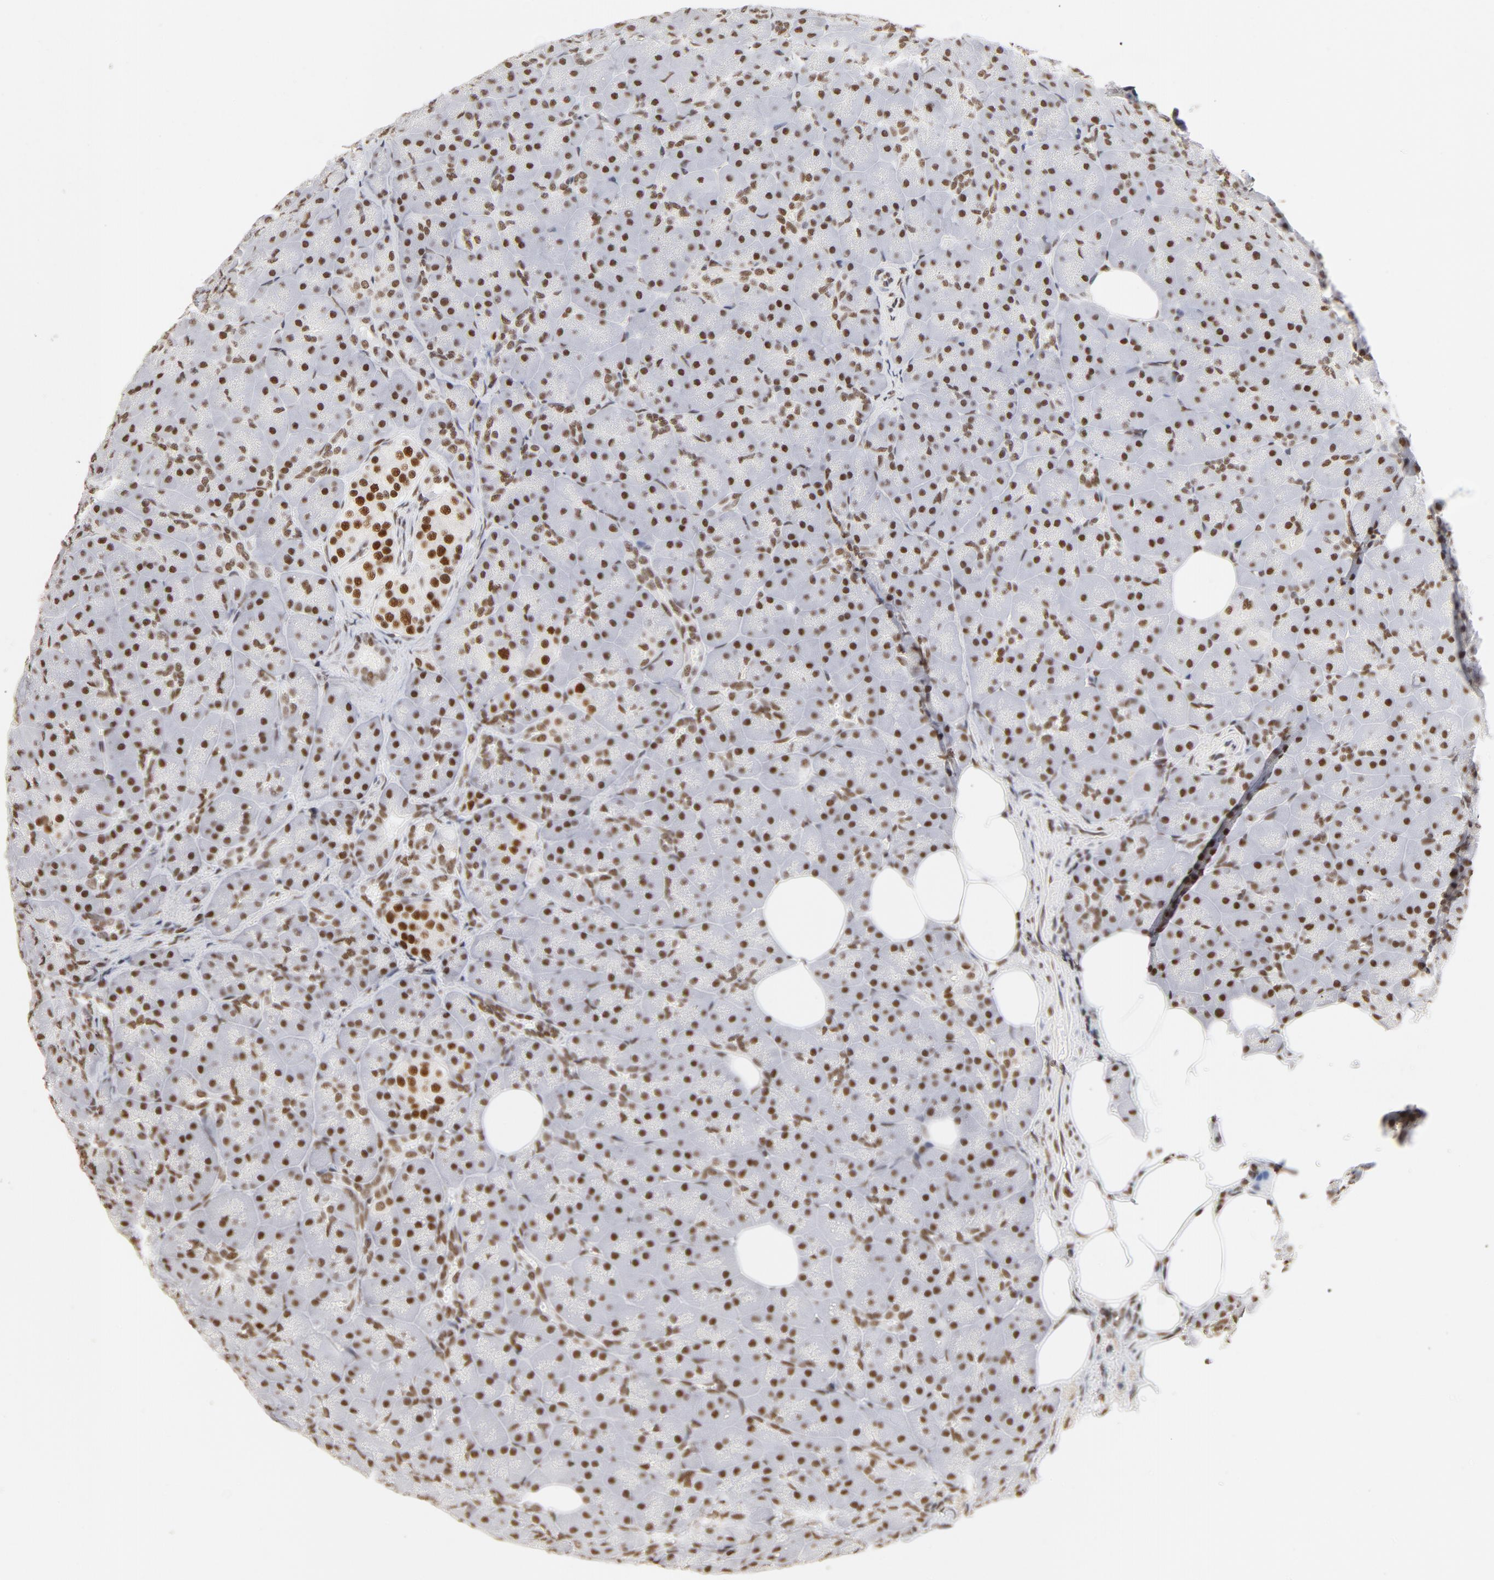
{"staining": {"intensity": "strong", "quantity": ">75%", "location": "nuclear"}, "tissue": "pancreas", "cell_type": "Exocrine glandular cells", "image_type": "normal", "snomed": [{"axis": "morphology", "description": "Normal tissue, NOS"}, {"axis": "topography", "description": "Pancreas"}], "caption": "Exocrine glandular cells reveal high levels of strong nuclear staining in about >75% of cells in normal human pancreas. The staining is performed using DAB (3,3'-diaminobenzidine) brown chromogen to label protein expression. The nuclei are counter-stained blue using hematoxylin.", "gene": "TP53BP1", "patient": {"sex": "male", "age": 66}}